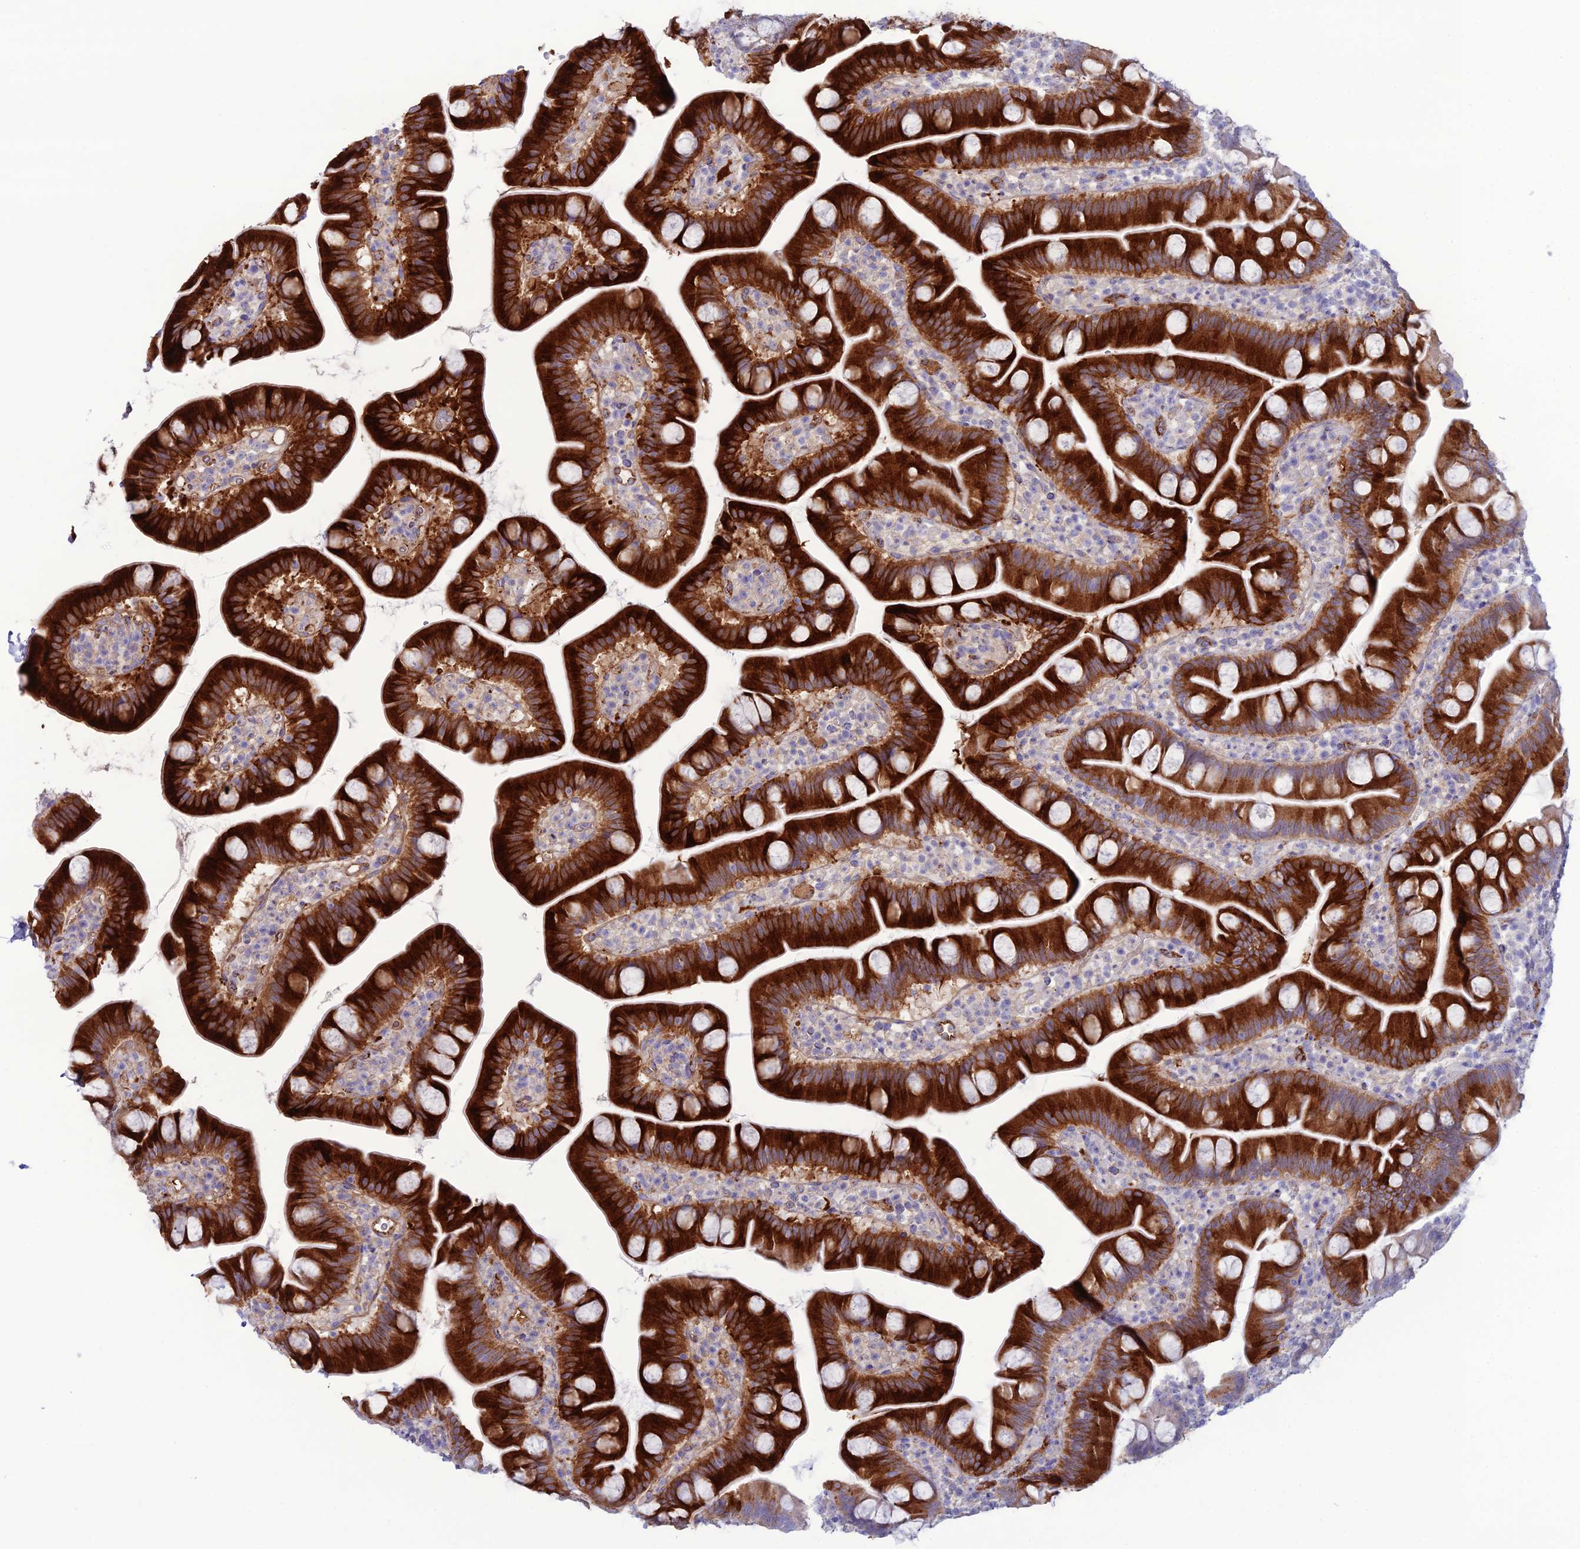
{"staining": {"intensity": "strong", "quantity": ">75%", "location": "cytoplasmic/membranous"}, "tissue": "small intestine", "cell_type": "Glandular cells", "image_type": "normal", "snomed": [{"axis": "morphology", "description": "Normal tissue, NOS"}, {"axis": "topography", "description": "Small intestine"}], "caption": "Brown immunohistochemical staining in normal small intestine exhibits strong cytoplasmic/membranous expression in approximately >75% of glandular cells. The protein of interest is shown in brown color, while the nuclei are stained blue.", "gene": "CDC42EP5", "patient": {"sex": "female", "age": 68}}